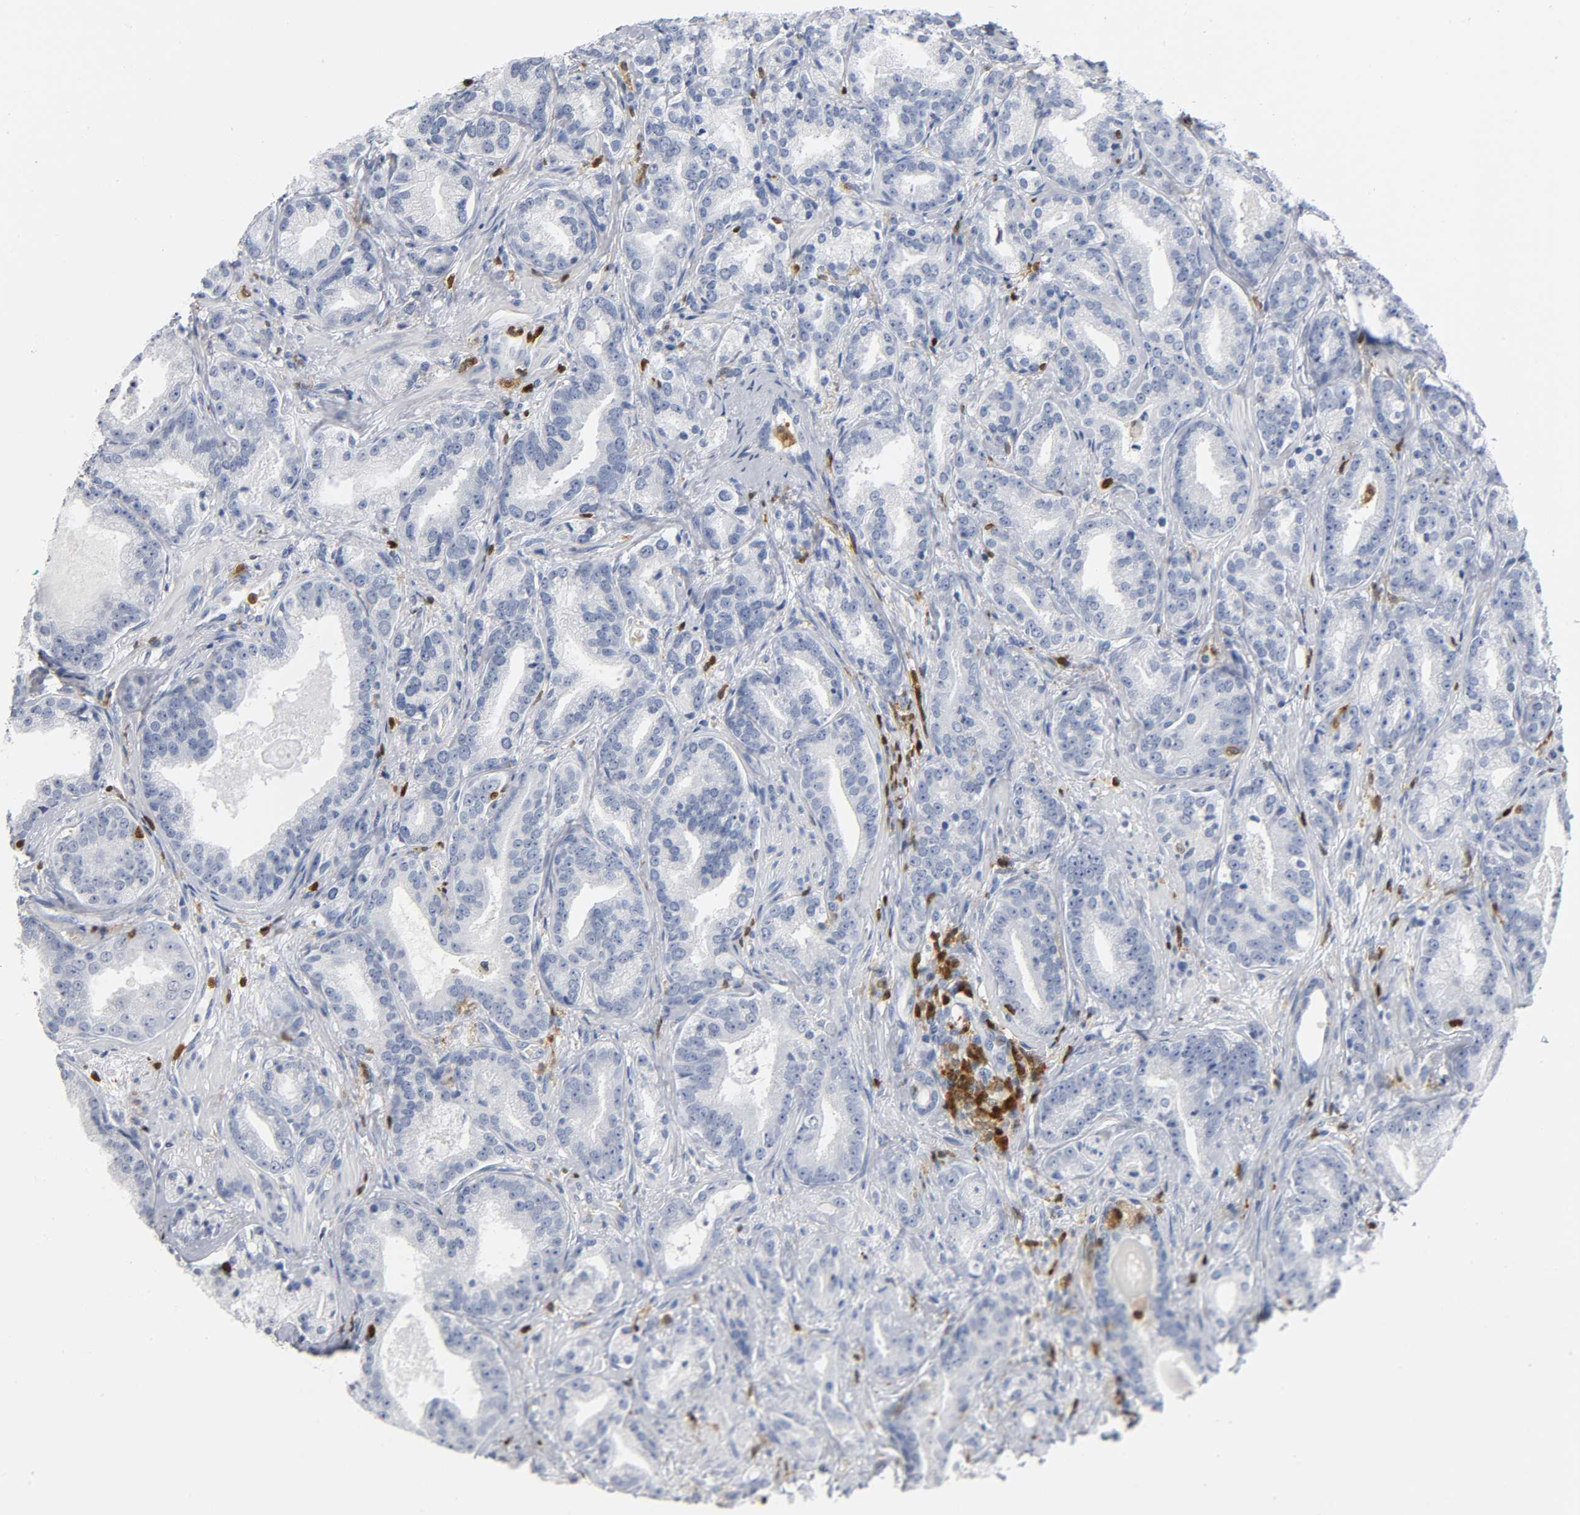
{"staining": {"intensity": "negative", "quantity": "none", "location": "none"}, "tissue": "prostate cancer", "cell_type": "Tumor cells", "image_type": "cancer", "snomed": [{"axis": "morphology", "description": "Adenocarcinoma, Low grade"}, {"axis": "topography", "description": "Prostate"}], "caption": "Tumor cells show no significant staining in prostate cancer.", "gene": "DOK2", "patient": {"sex": "male", "age": 63}}